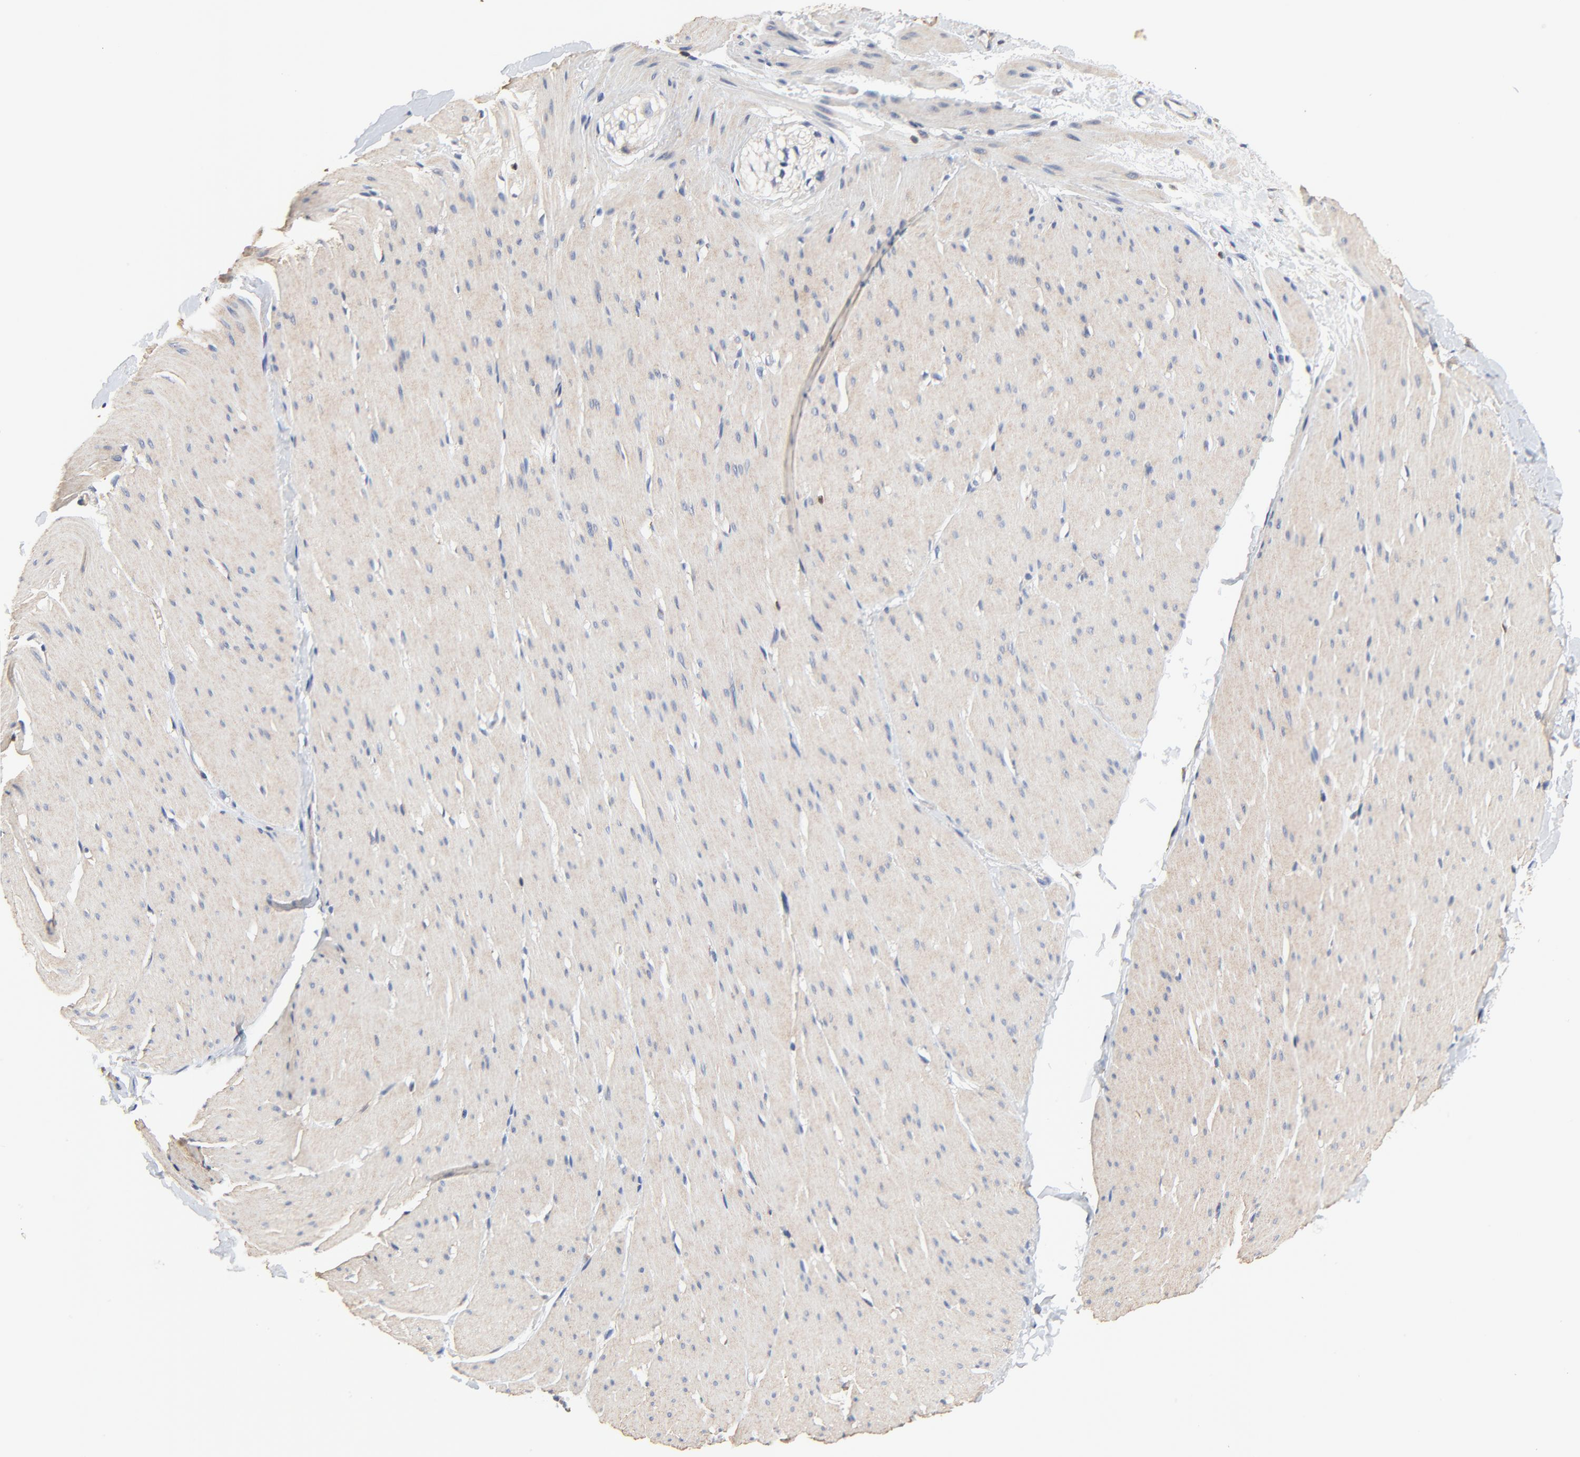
{"staining": {"intensity": "moderate", "quantity": "25%-75%", "location": "cytoplasmic/membranous"}, "tissue": "smooth muscle", "cell_type": "Smooth muscle cells", "image_type": "normal", "snomed": [{"axis": "morphology", "description": "Normal tissue, NOS"}, {"axis": "topography", "description": "Smooth muscle"}, {"axis": "topography", "description": "Colon"}], "caption": "Brown immunohistochemical staining in benign human smooth muscle reveals moderate cytoplasmic/membranous expression in about 25%-75% of smooth muscle cells. Nuclei are stained in blue.", "gene": "SKAP1", "patient": {"sex": "male", "age": 67}}